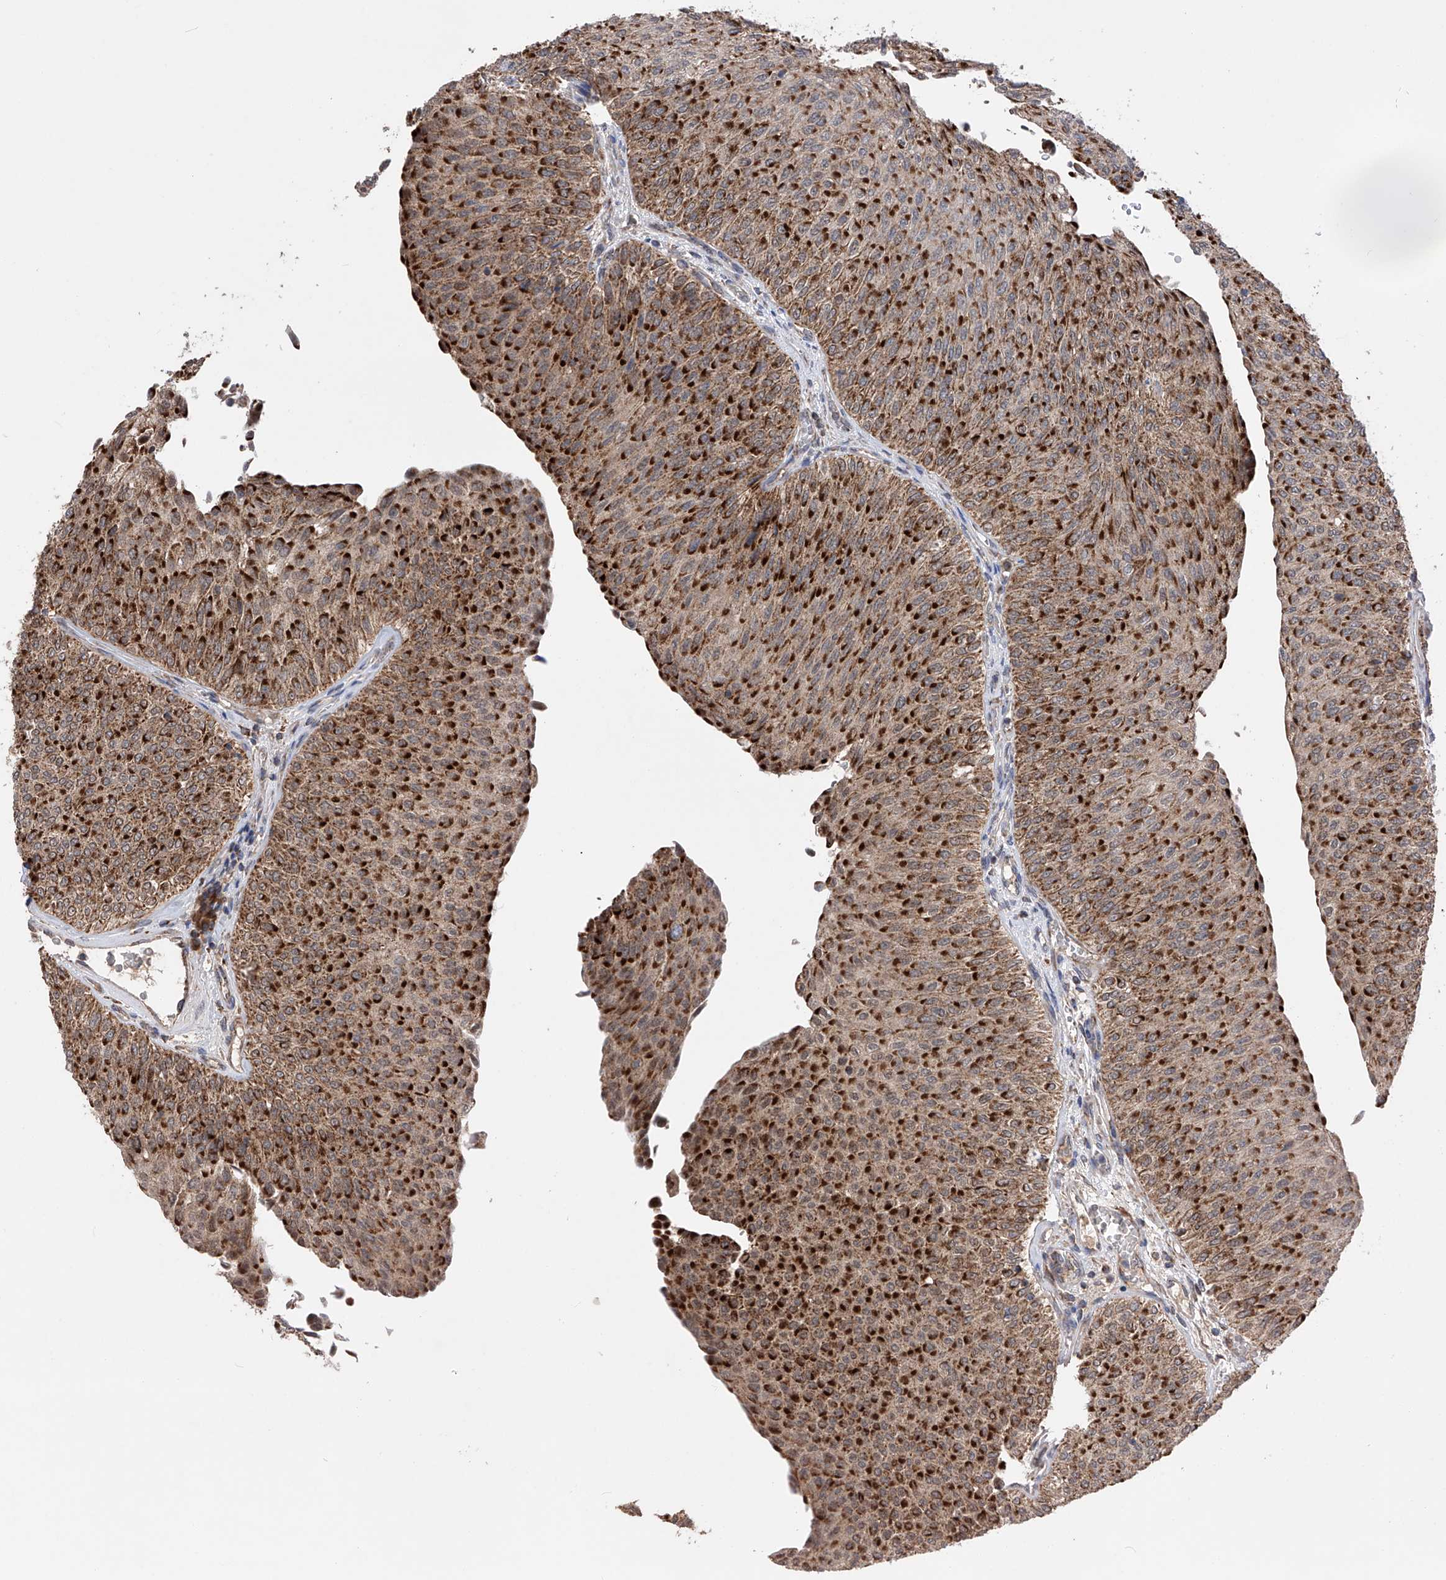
{"staining": {"intensity": "strong", "quantity": ">75%", "location": "cytoplasmic/membranous"}, "tissue": "urothelial cancer", "cell_type": "Tumor cells", "image_type": "cancer", "snomed": [{"axis": "morphology", "description": "Urothelial carcinoma, Low grade"}, {"axis": "topography", "description": "Urinary bladder"}], "caption": "Immunohistochemistry staining of urothelial cancer, which exhibits high levels of strong cytoplasmic/membranous expression in approximately >75% of tumor cells indicating strong cytoplasmic/membranous protein positivity. The staining was performed using DAB (3,3'-diaminobenzidine) (brown) for protein detection and nuclei were counterstained in hematoxylin (blue).", "gene": "SDHAF4", "patient": {"sex": "male", "age": 78}}